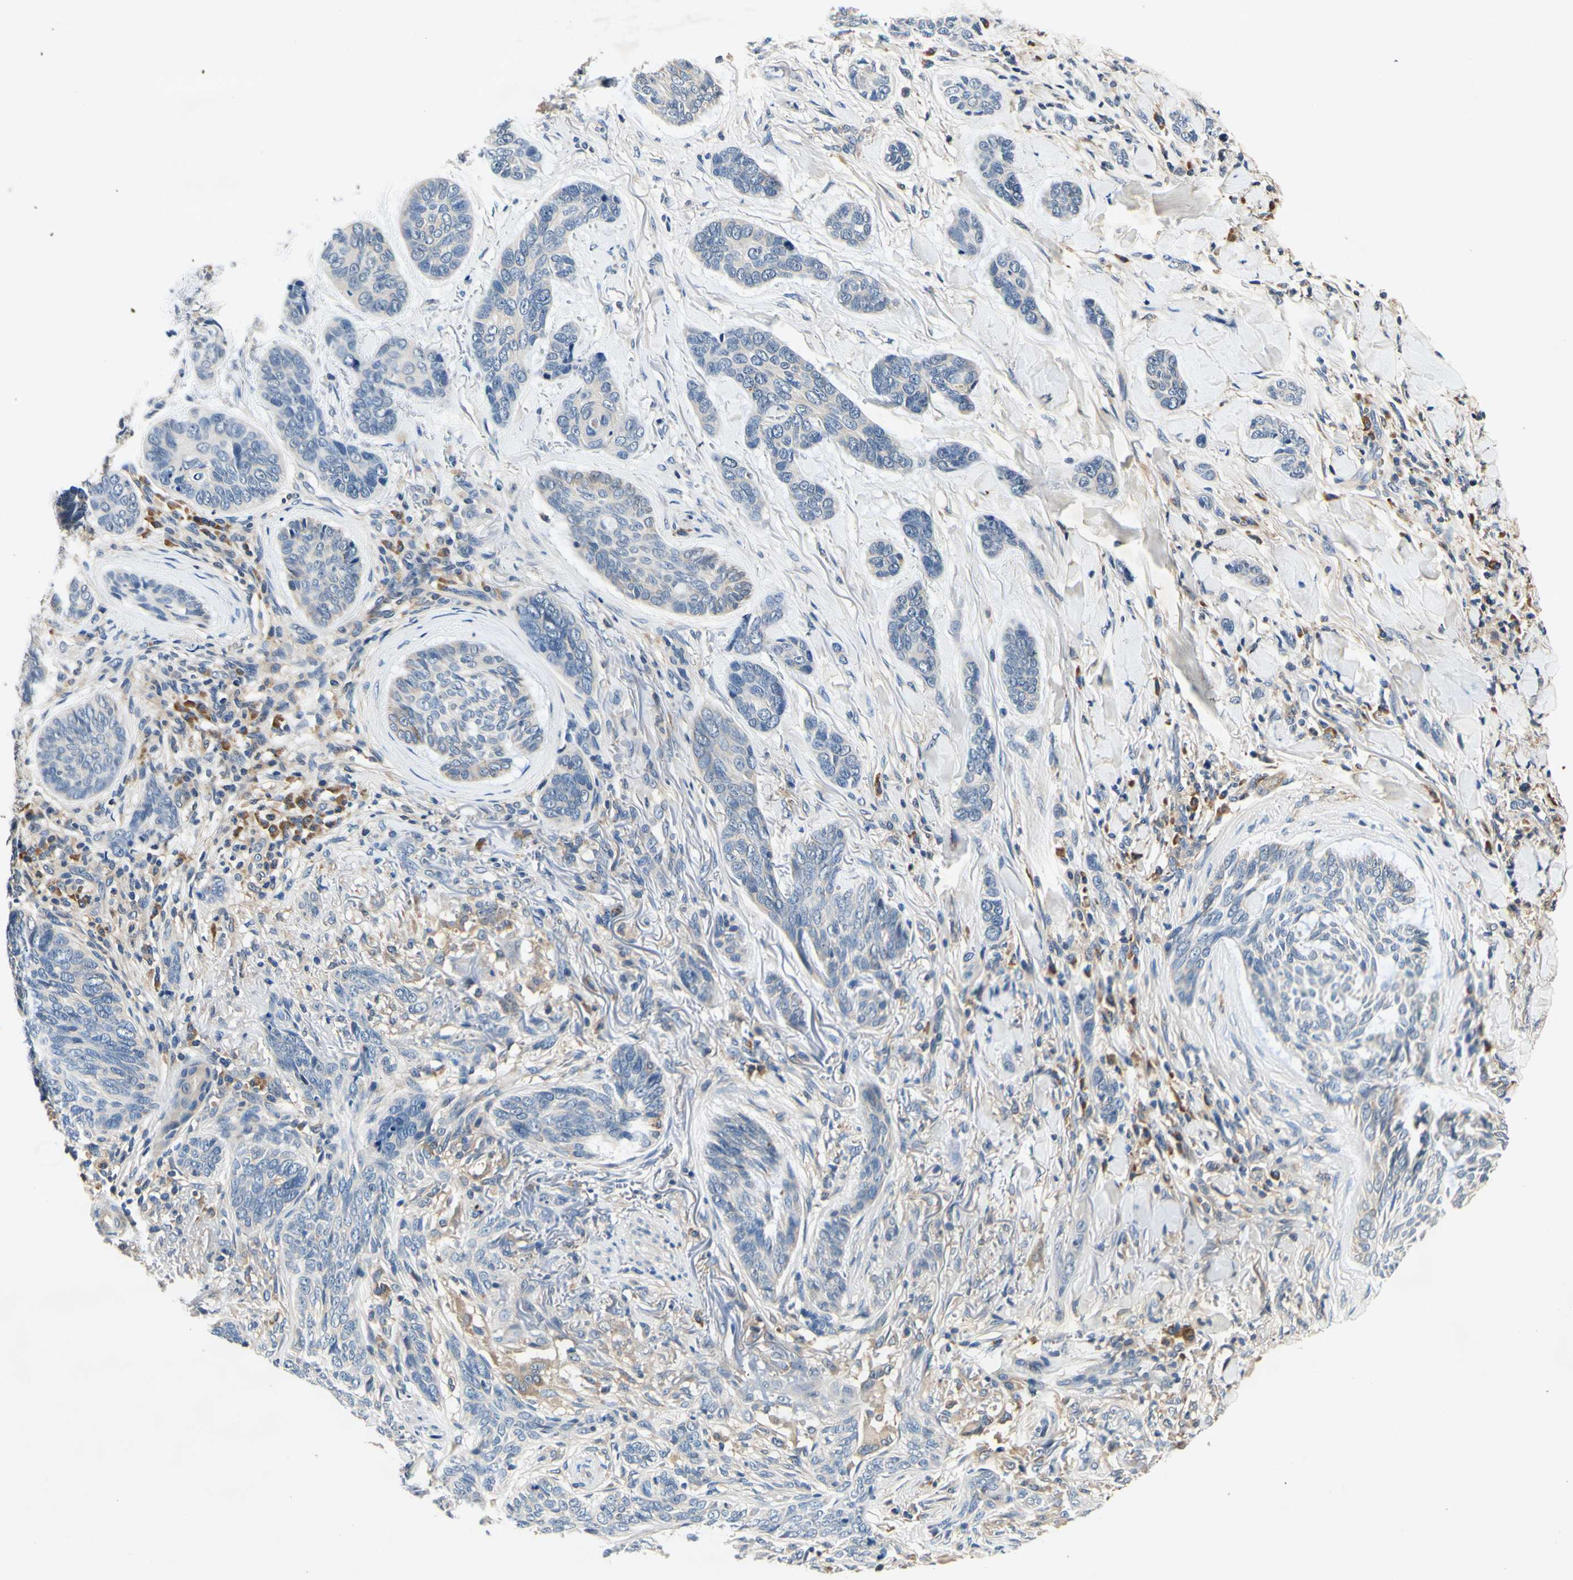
{"staining": {"intensity": "negative", "quantity": "none", "location": "none"}, "tissue": "skin cancer", "cell_type": "Tumor cells", "image_type": "cancer", "snomed": [{"axis": "morphology", "description": "Basal cell carcinoma"}, {"axis": "topography", "description": "Skin"}], "caption": "Skin basal cell carcinoma was stained to show a protein in brown. There is no significant expression in tumor cells.", "gene": "PLA2G4A", "patient": {"sex": "male", "age": 43}}